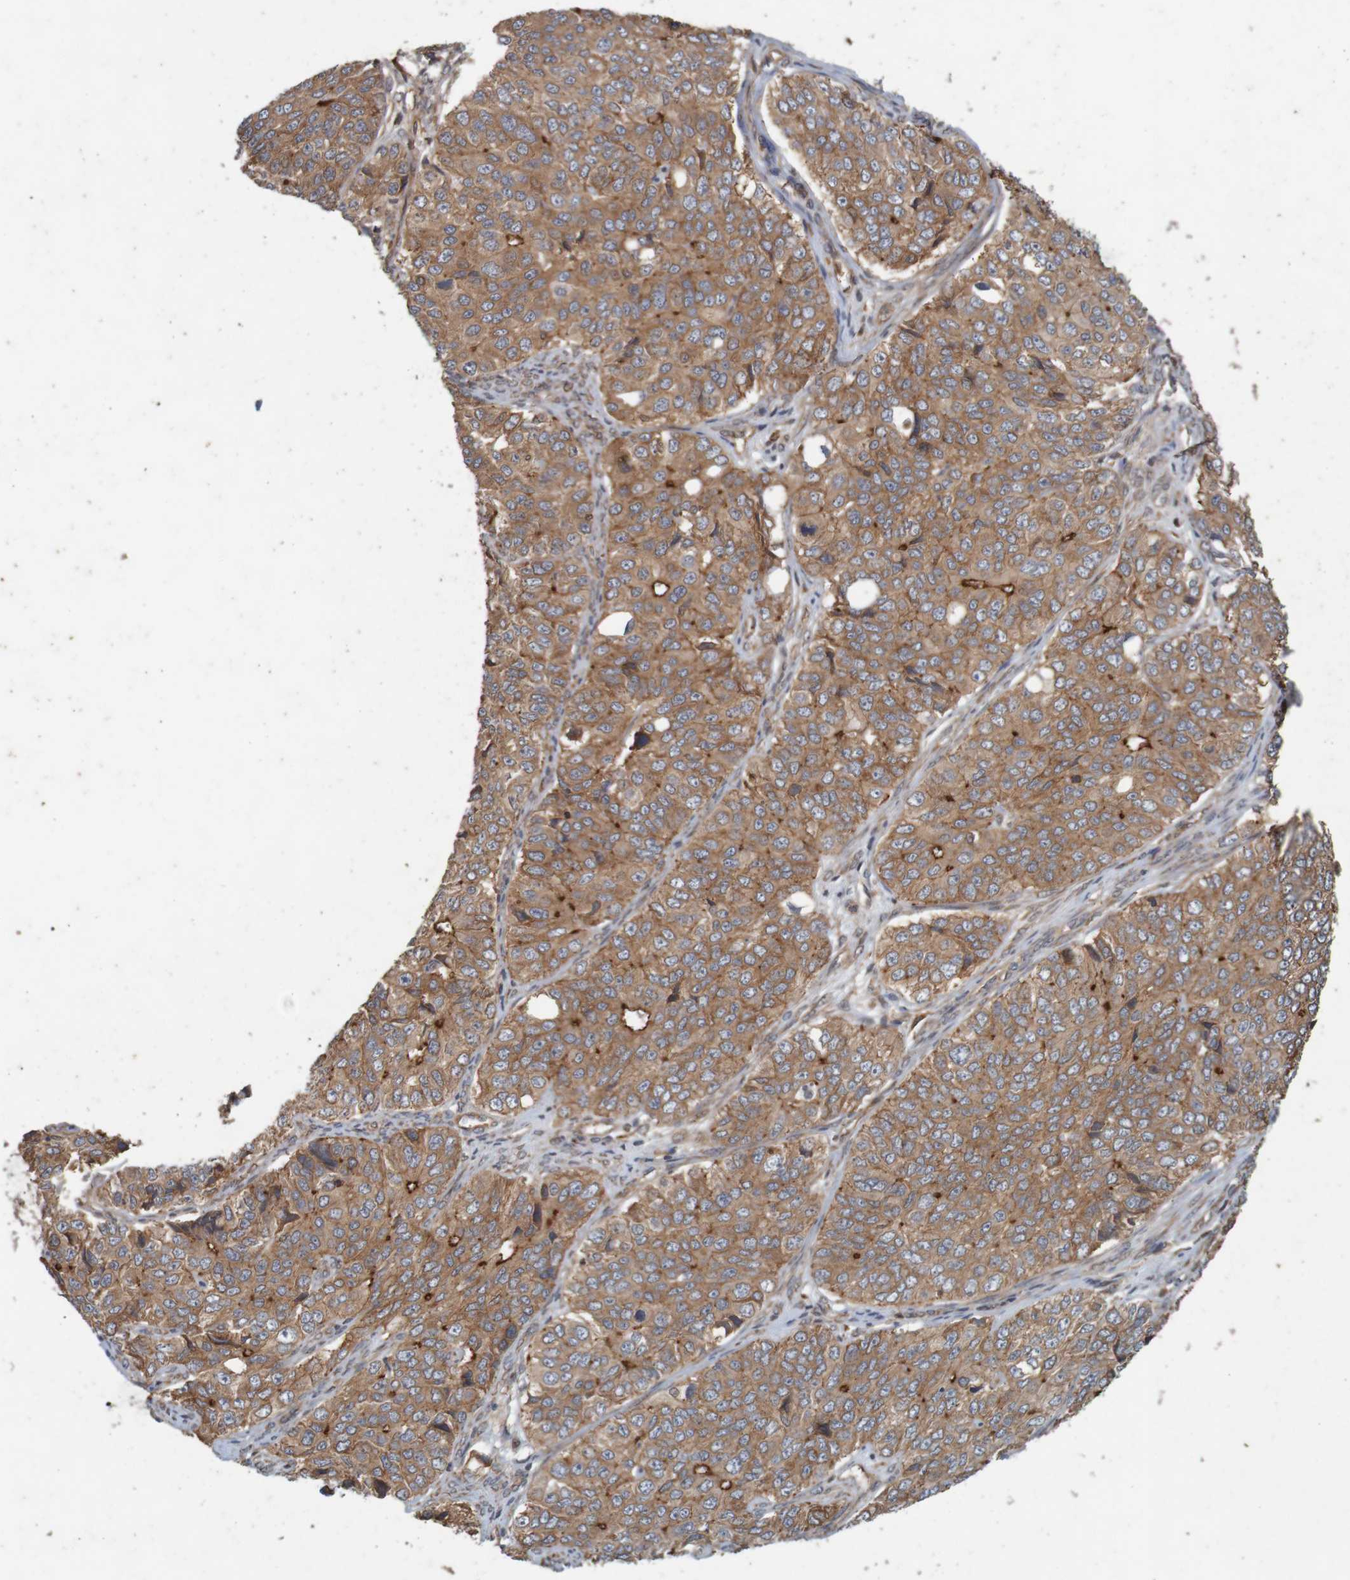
{"staining": {"intensity": "moderate", "quantity": ">75%", "location": "cytoplasmic/membranous"}, "tissue": "ovarian cancer", "cell_type": "Tumor cells", "image_type": "cancer", "snomed": [{"axis": "morphology", "description": "Carcinoma, endometroid"}, {"axis": "topography", "description": "Ovary"}], "caption": "DAB immunohistochemical staining of ovarian cancer (endometroid carcinoma) displays moderate cytoplasmic/membranous protein positivity in about >75% of tumor cells.", "gene": "ARHGEF11", "patient": {"sex": "female", "age": 51}}